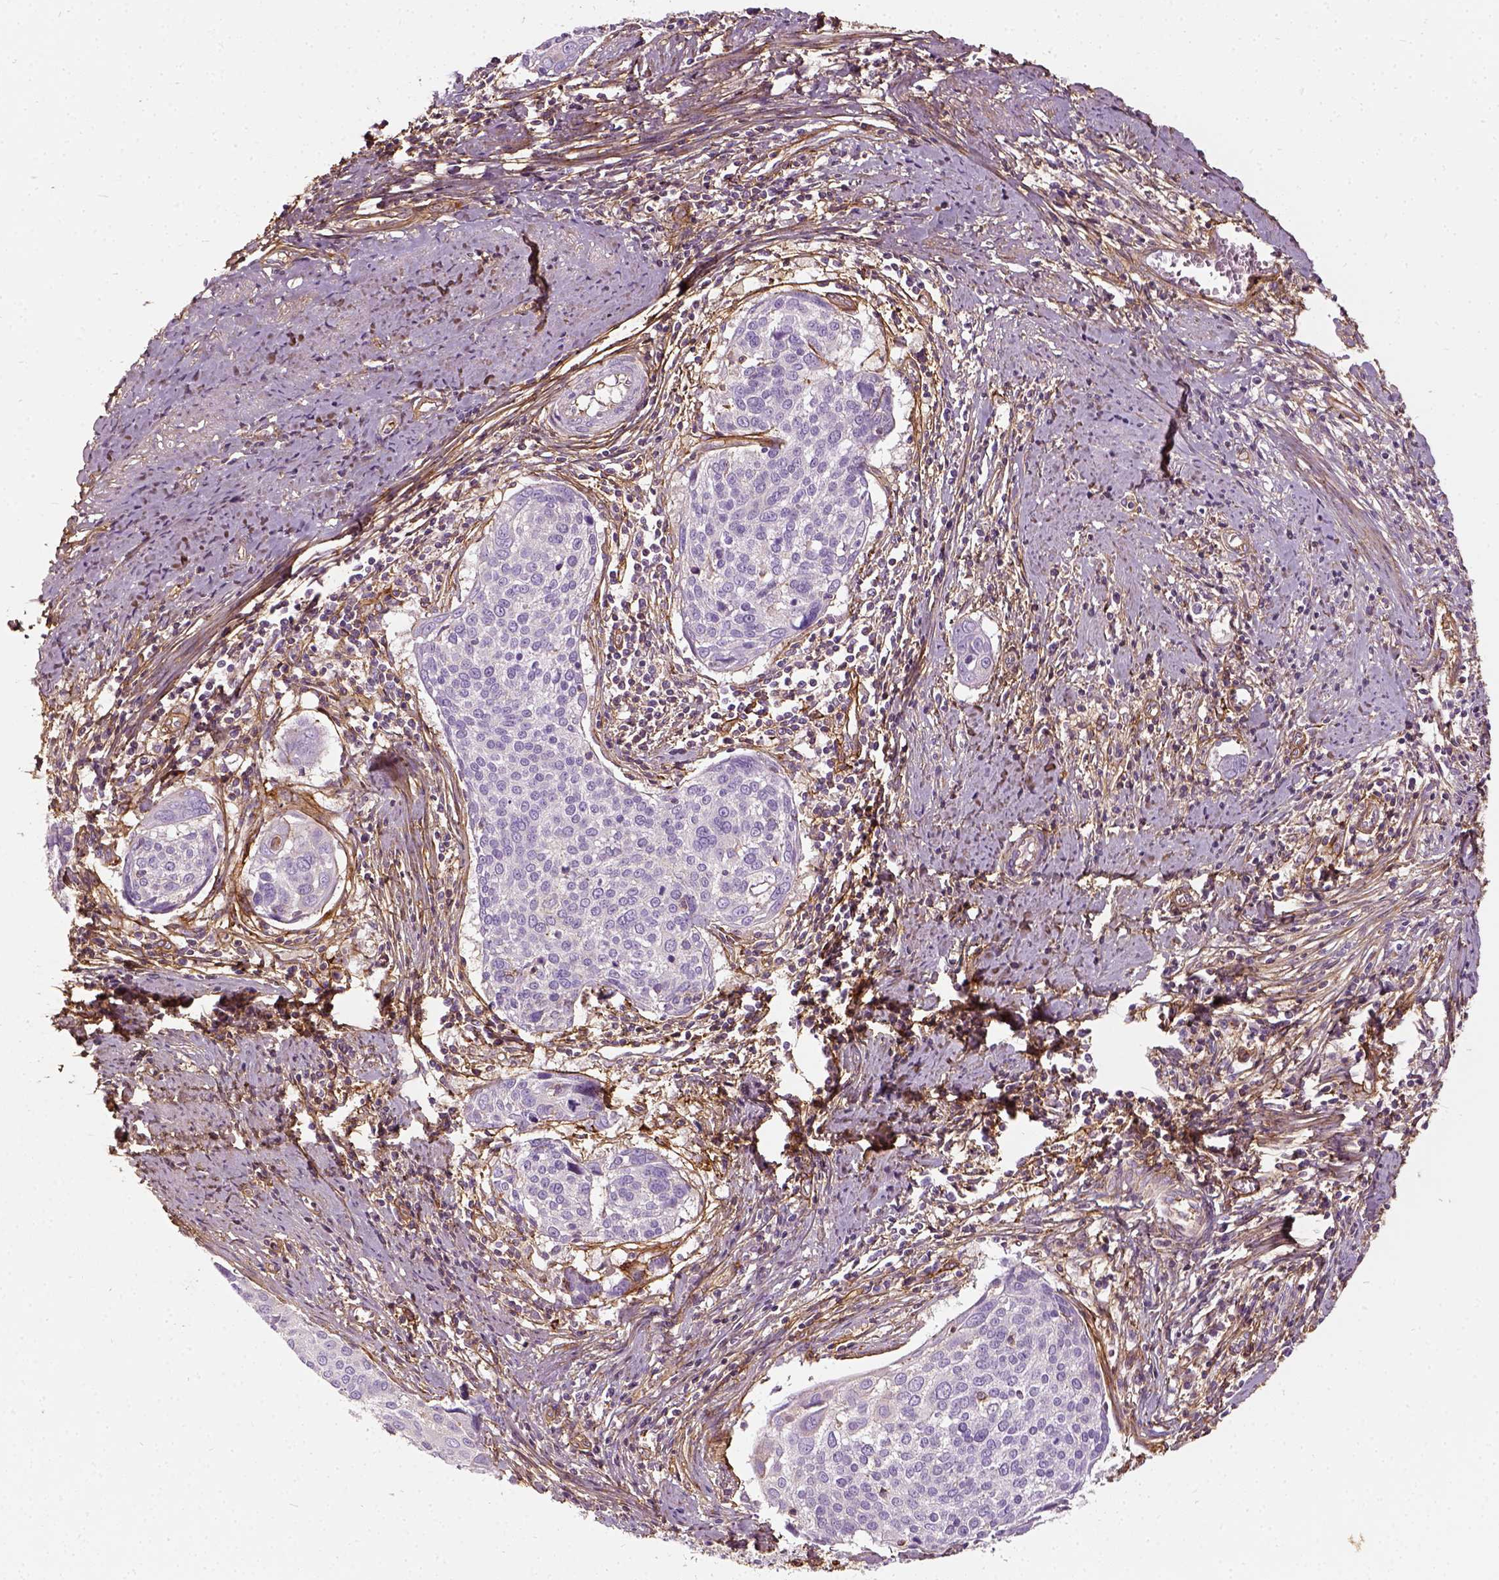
{"staining": {"intensity": "negative", "quantity": "none", "location": "none"}, "tissue": "cervical cancer", "cell_type": "Tumor cells", "image_type": "cancer", "snomed": [{"axis": "morphology", "description": "Squamous cell carcinoma, NOS"}, {"axis": "topography", "description": "Cervix"}], "caption": "Human cervical cancer stained for a protein using immunohistochemistry shows no expression in tumor cells.", "gene": "COL6A2", "patient": {"sex": "female", "age": 39}}